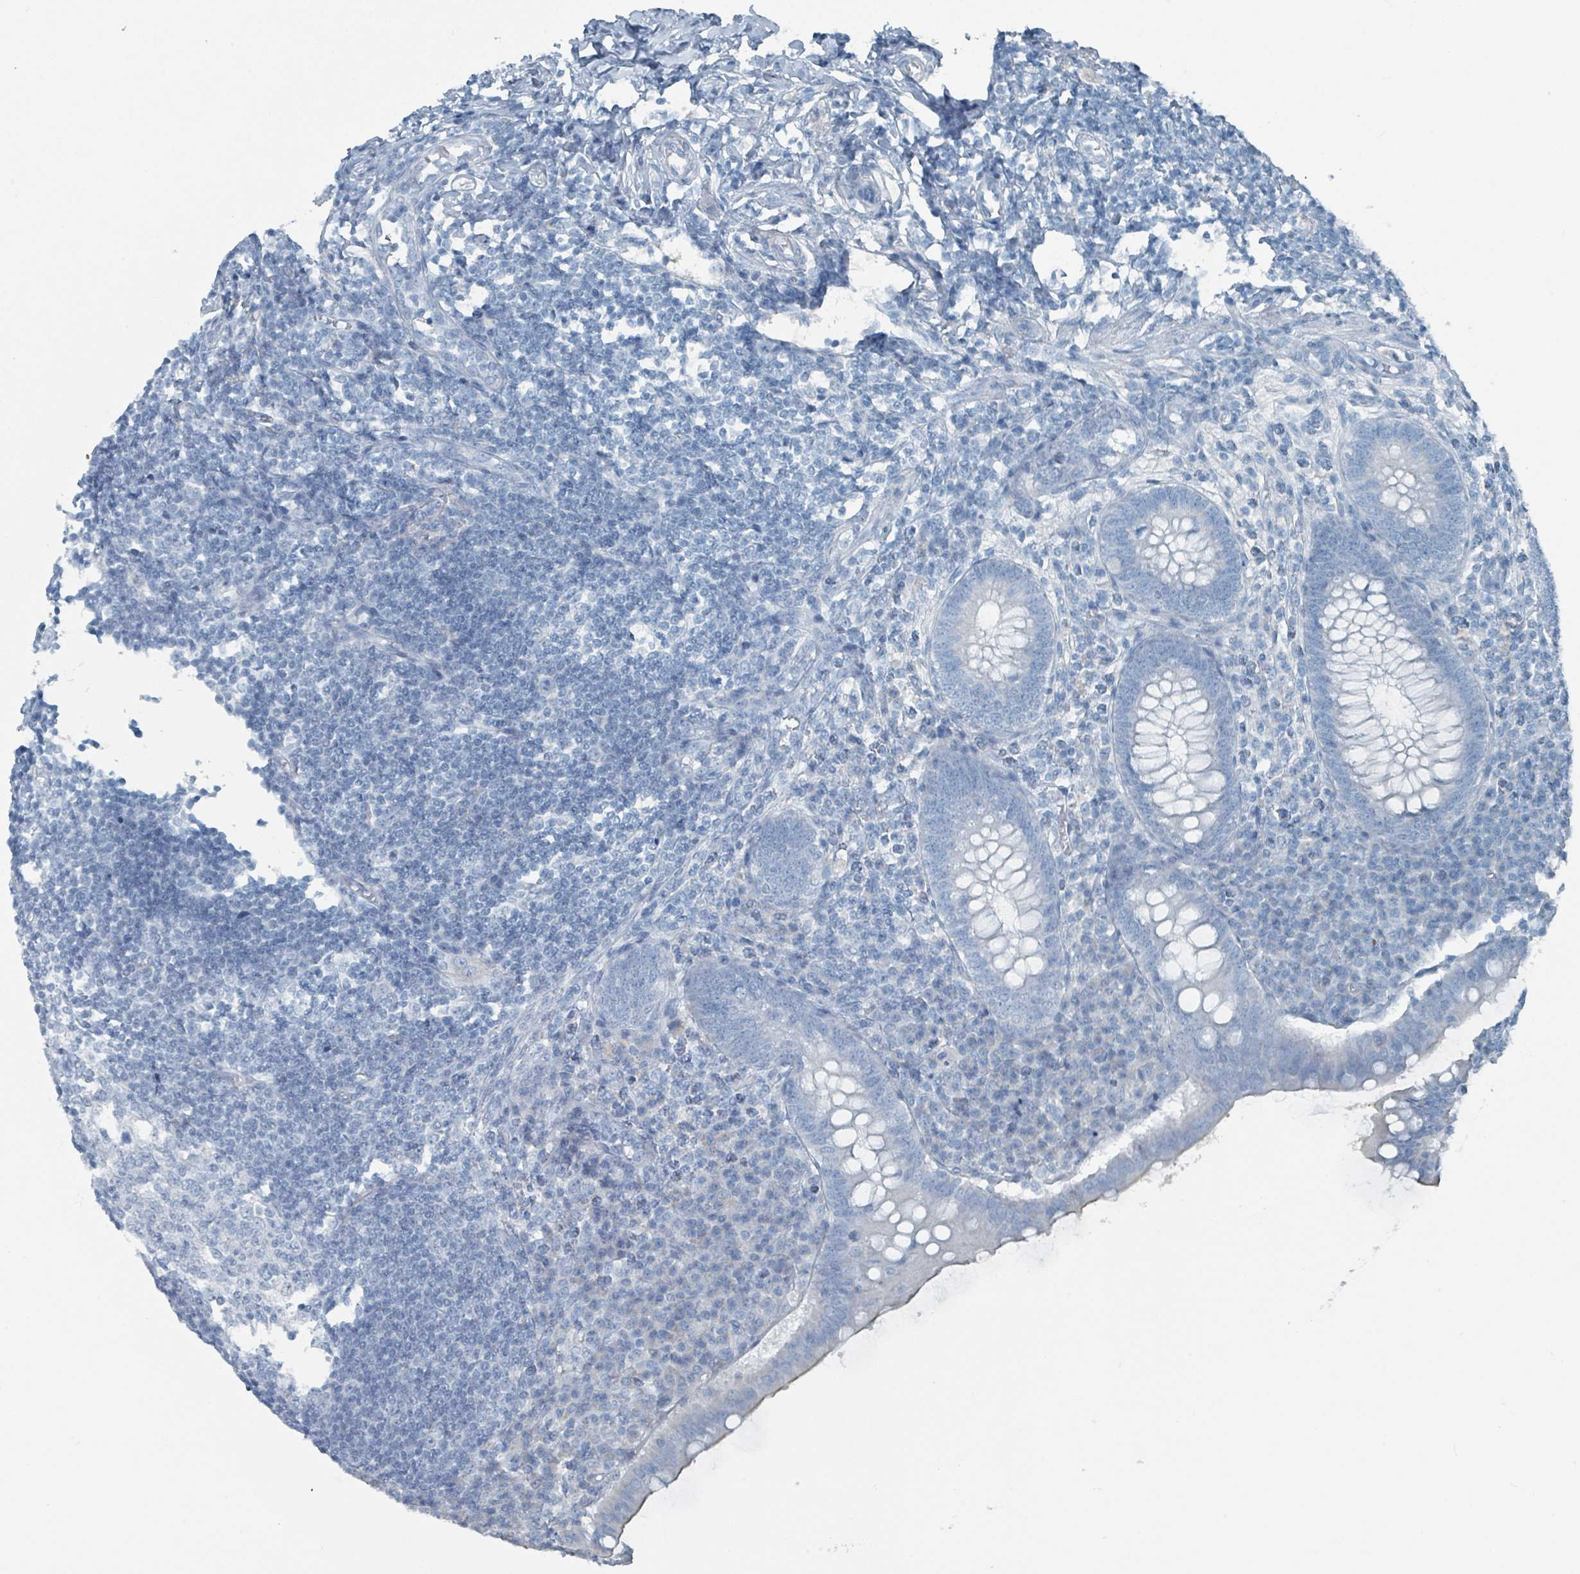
{"staining": {"intensity": "weak", "quantity": "<25%", "location": "cytoplasmic/membranous"}, "tissue": "appendix", "cell_type": "Glandular cells", "image_type": "normal", "snomed": [{"axis": "morphology", "description": "Normal tissue, NOS"}, {"axis": "topography", "description": "Appendix"}], "caption": "Glandular cells are negative for brown protein staining in normal appendix. (DAB IHC with hematoxylin counter stain).", "gene": "GAMT", "patient": {"sex": "female", "age": 33}}